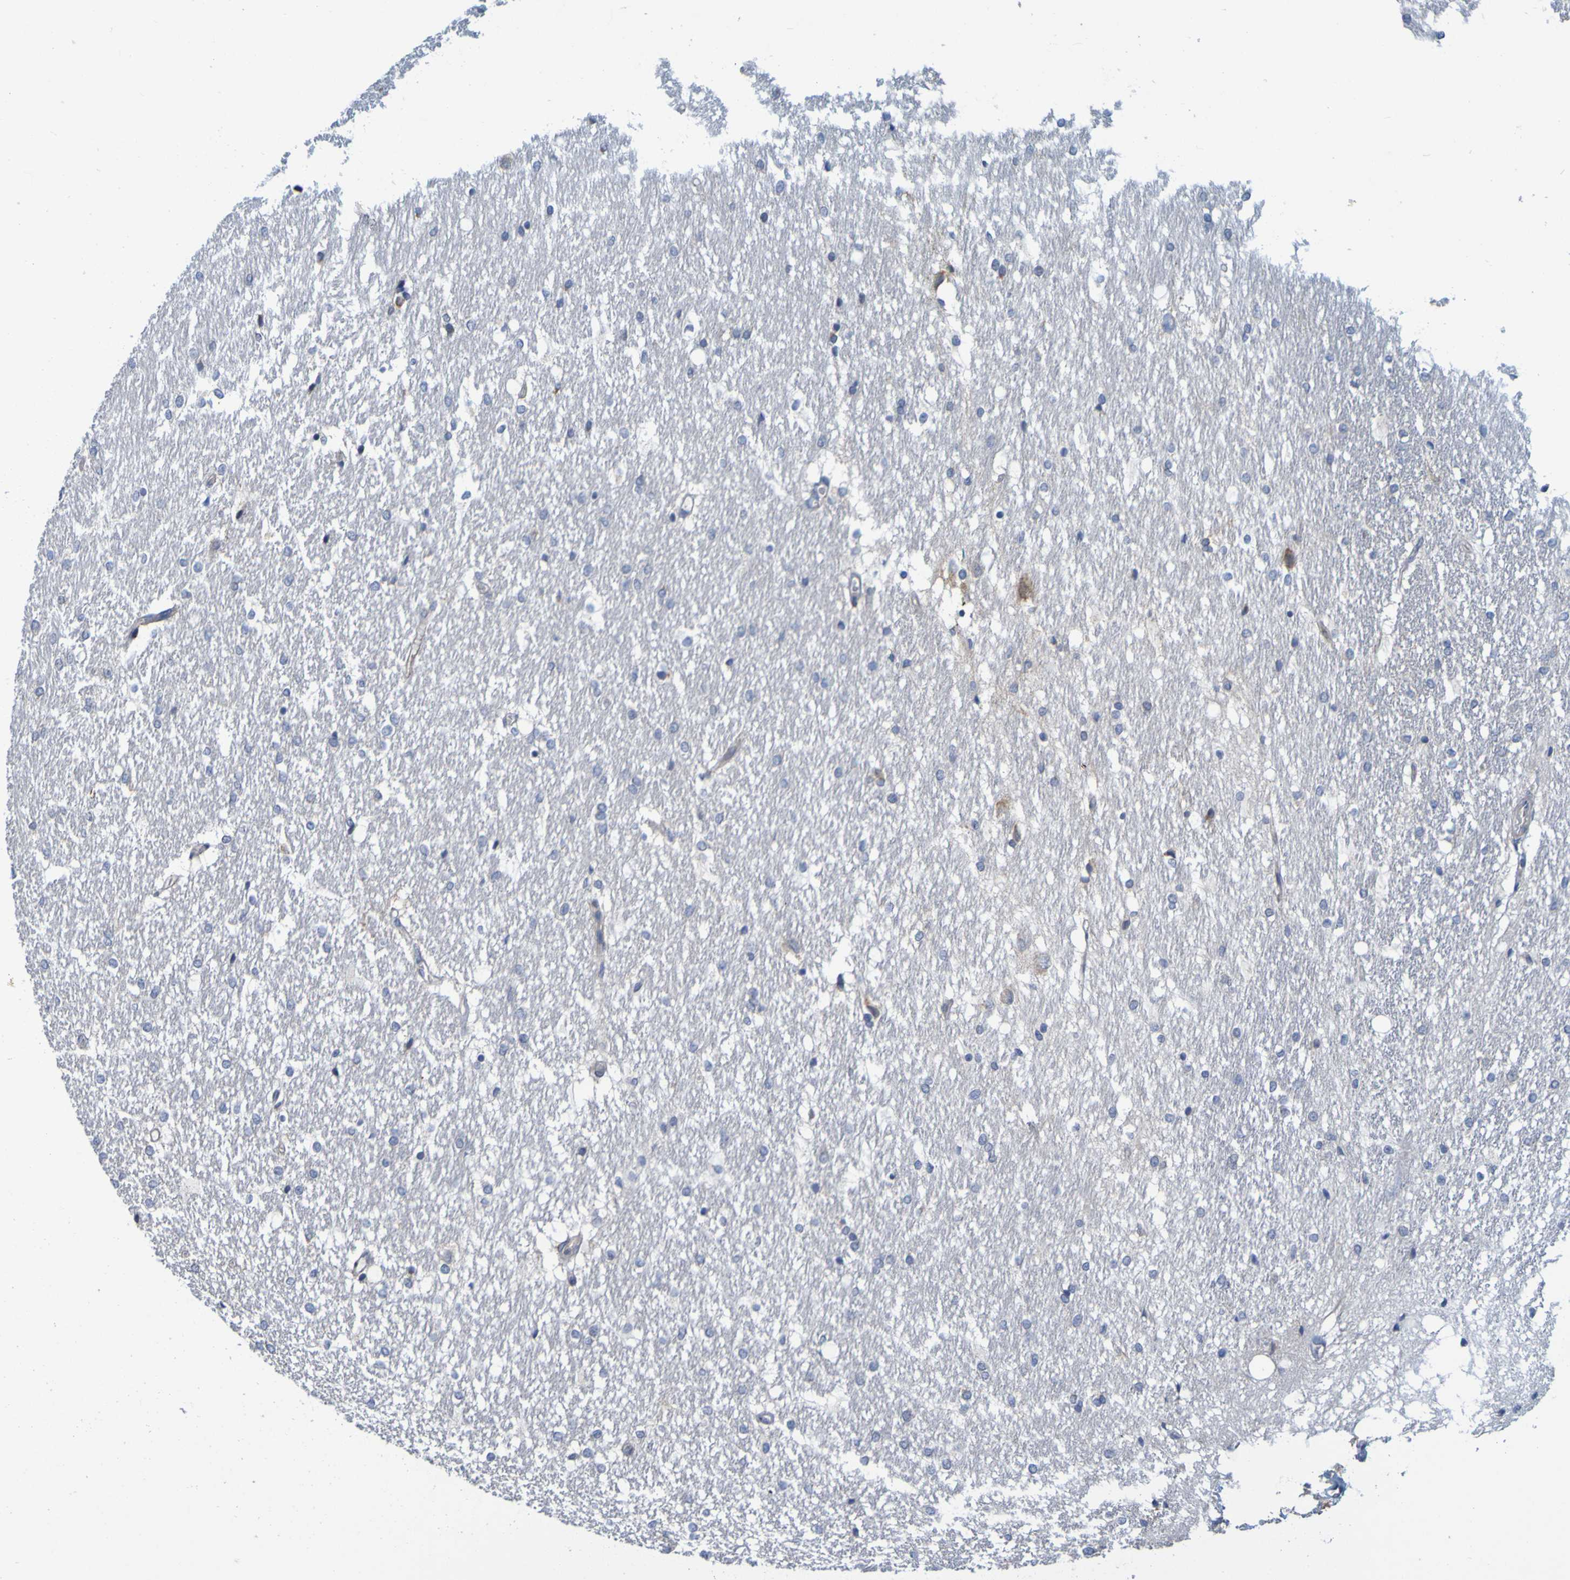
{"staining": {"intensity": "moderate", "quantity": "<25%", "location": "cytoplasmic/membranous"}, "tissue": "hippocampus", "cell_type": "Glial cells", "image_type": "normal", "snomed": [{"axis": "morphology", "description": "Normal tissue, NOS"}, {"axis": "topography", "description": "Hippocampus"}], "caption": "Immunohistochemistry (DAB (3,3'-diaminobenzidine)) staining of benign human hippocampus reveals moderate cytoplasmic/membranous protein positivity in about <25% of glial cells. The staining is performed using DAB (3,3'-diaminobenzidine) brown chromogen to label protein expression. The nuclei are counter-stained blue using hematoxylin.", "gene": "SIL1", "patient": {"sex": "female", "age": 19}}